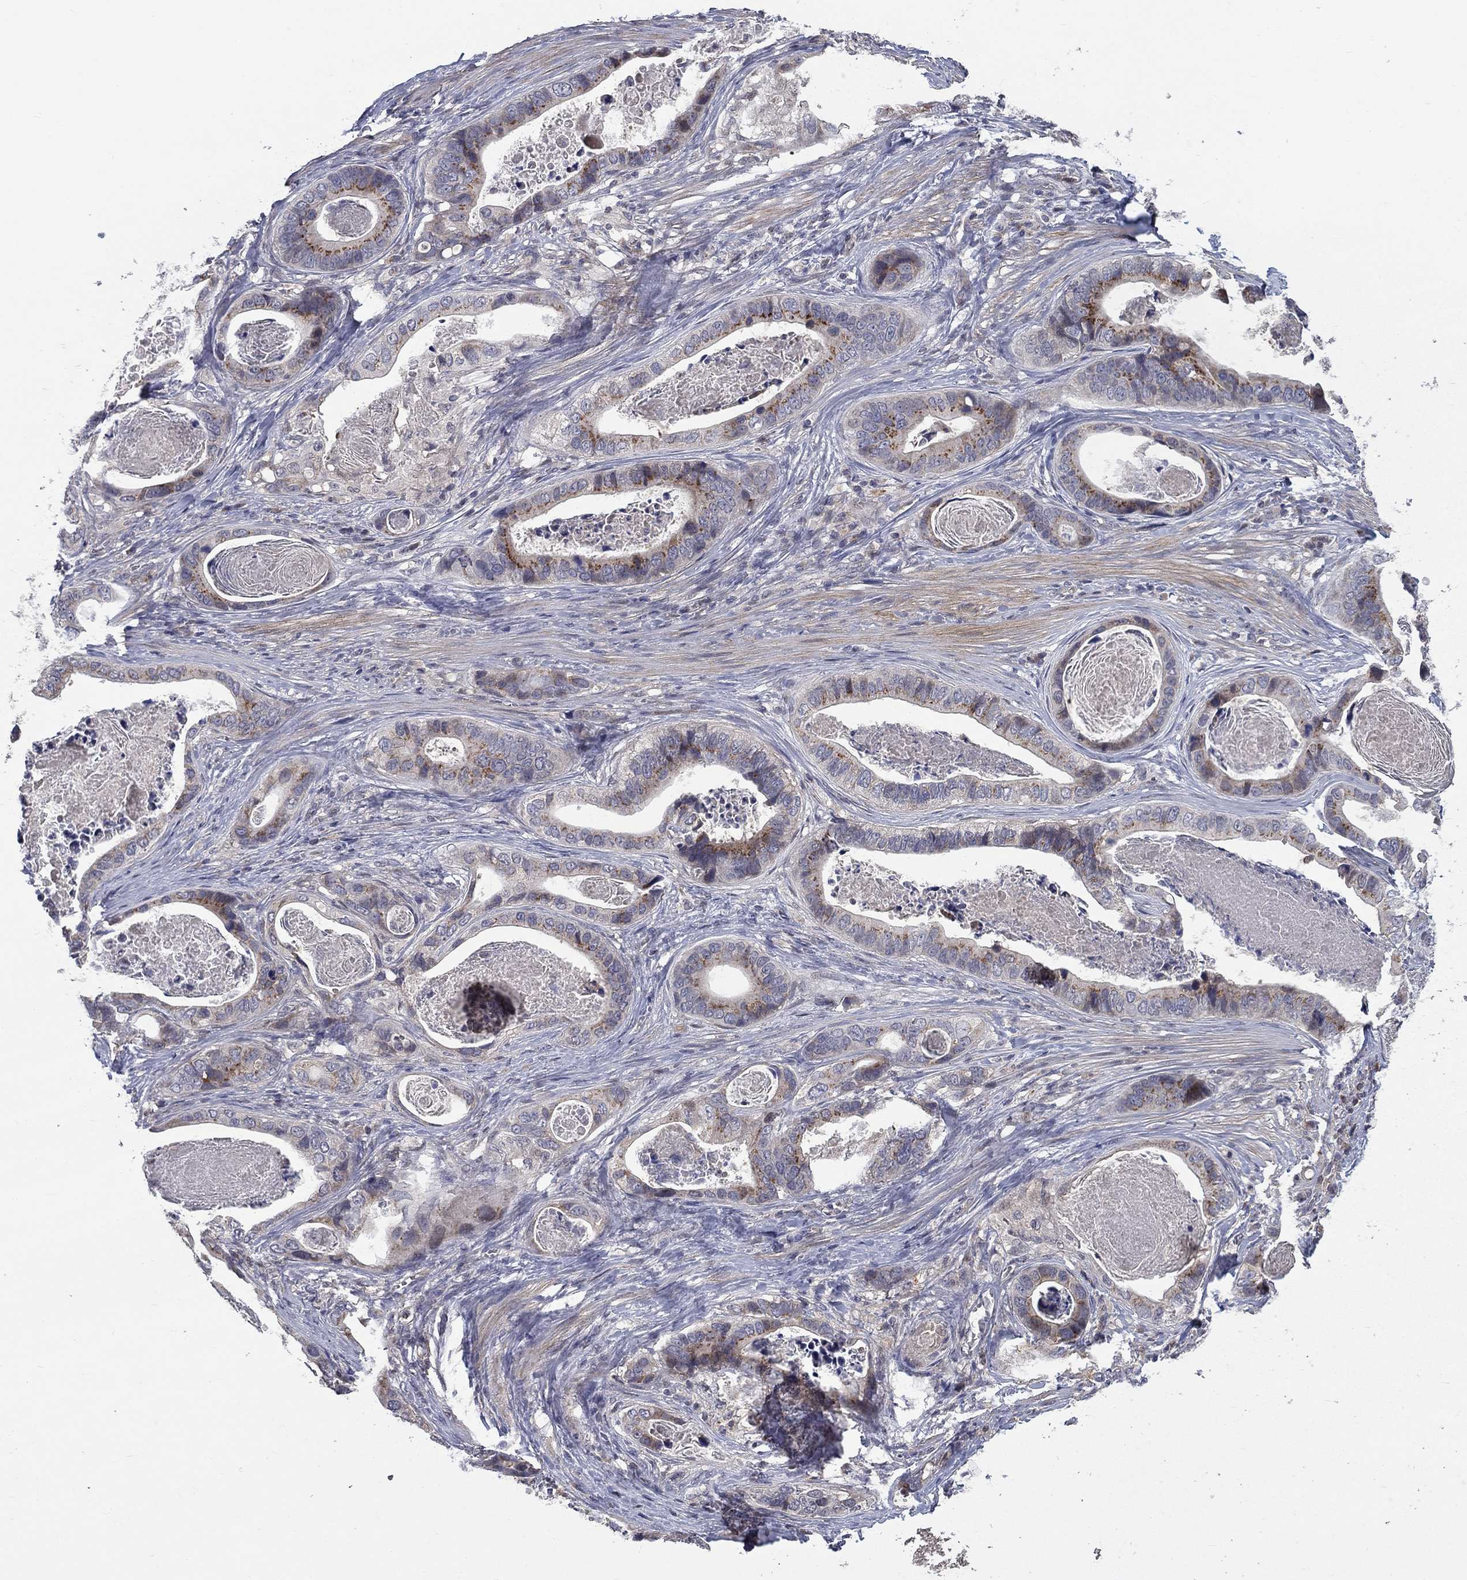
{"staining": {"intensity": "strong", "quantity": "<25%", "location": "cytoplasmic/membranous"}, "tissue": "stomach cancer", "cell_type": "Tumor cells", "image_type": "cancer", "snomed": [{"axis": "morphology", "description": "Adenocarcinoma, NOS"}, {"axis": "topography", "description": "Stomach"}], "caption": "This image exhibits stomach adenocarcinoma stained with immunohistochemistry (IHC) to label a protein in brown. The cytoplasmic/membranous of tumor cells show strong positivity for the protein. Nuclei are counter-stained blue.", "gene": "FAM3B", "patient": {"sex": "male", "age": 84}}